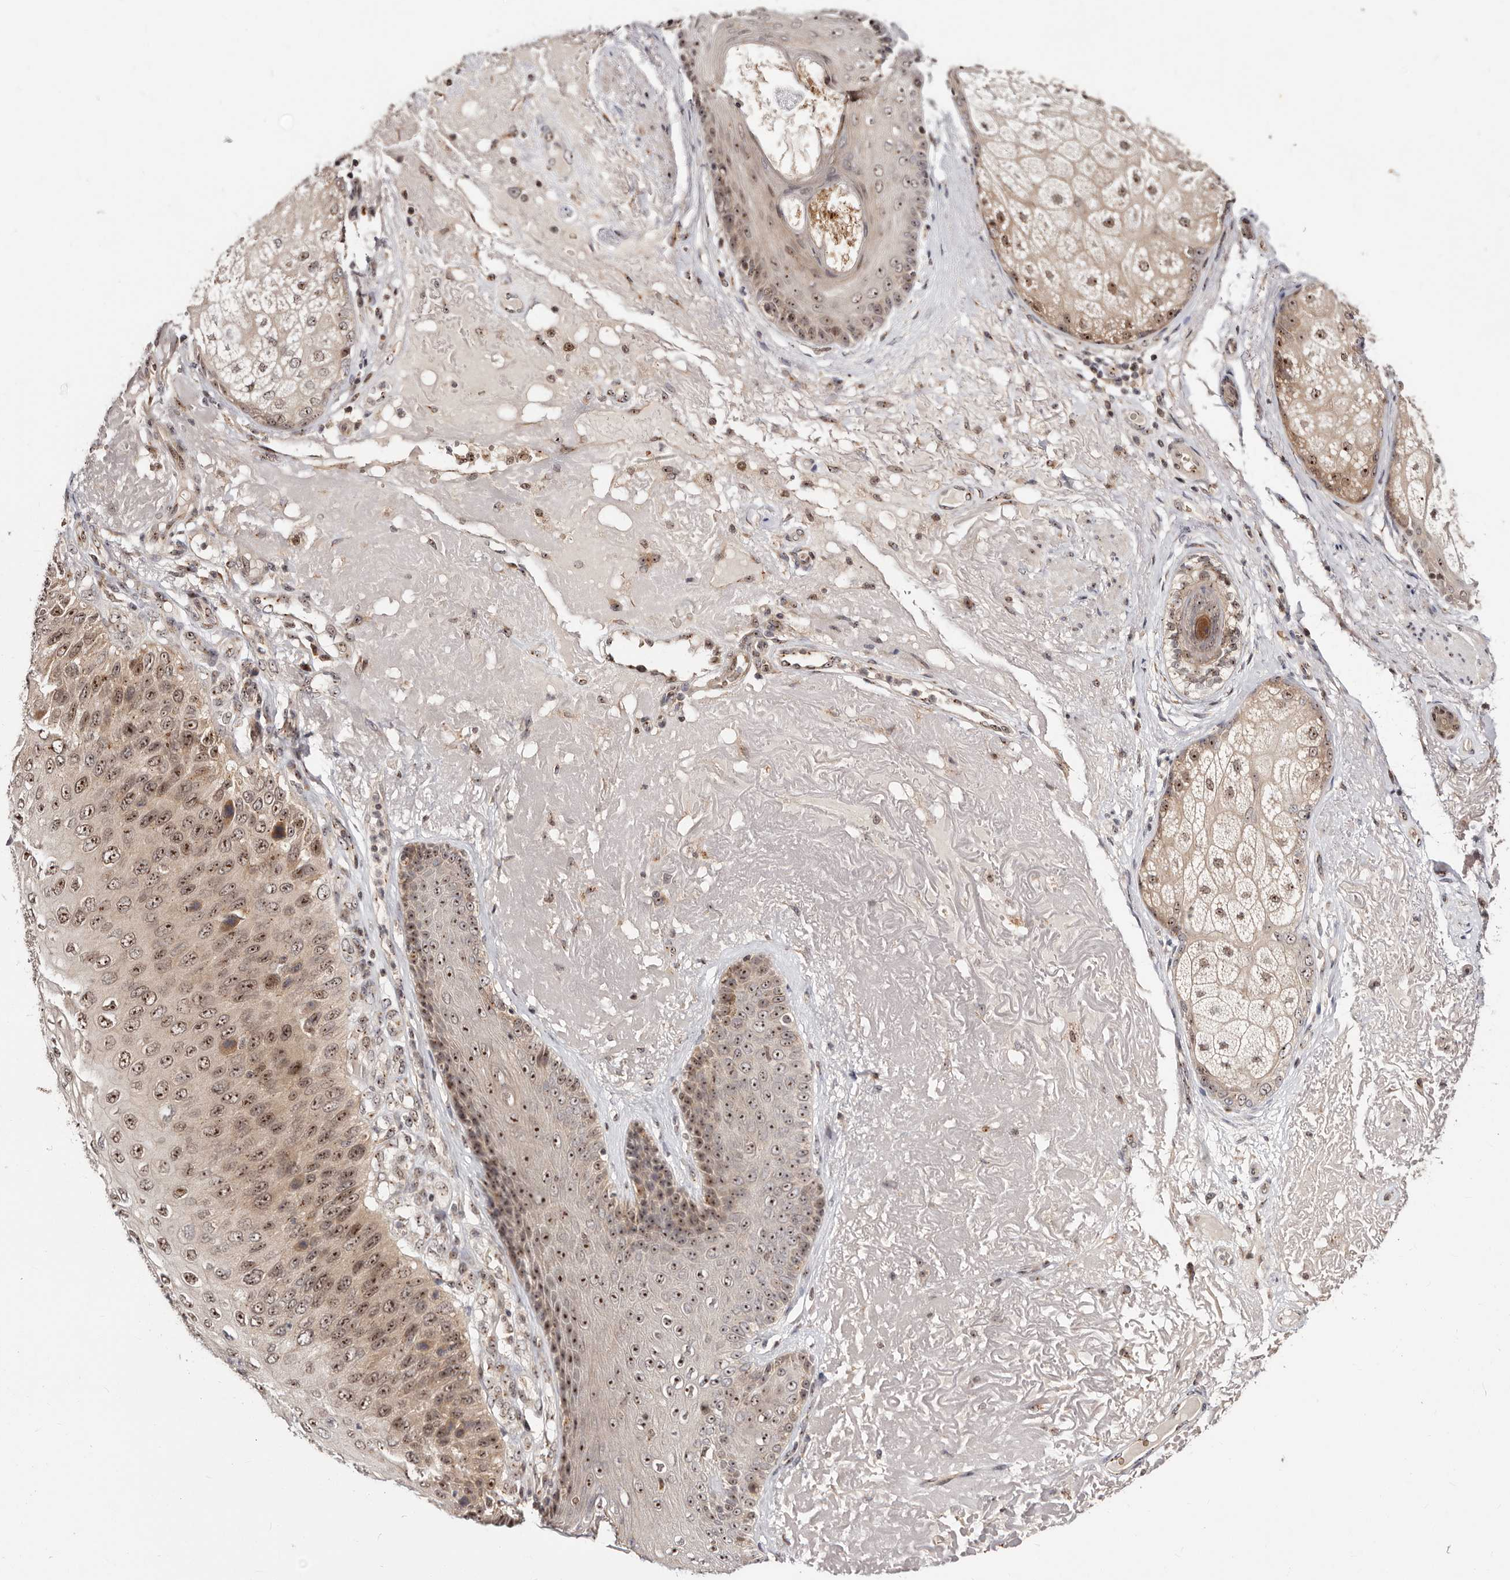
{"staining": {"intensity": "strong", "quantity": ">75%", "location": "nuclear"}, "tissue": "skin cancer", "cell_type": "Tumor cells", "image_type": "cancer", "snomed": [{"axis": "morphology", "description": "Squamous cell carcinoma, NOS"}, {"axis": "topography", "description": "Skin"}], "caption": "Squamous cell carcinoma (skin) was stained to show a protein in brown. There is high levels of strong nuclear expression in about >75% of tumor cells. (brown staining indicates protein expression, while blue staining denotes nuclei).", "gene": "APOL6", "patient": {"sex": "female", "age": 88}}